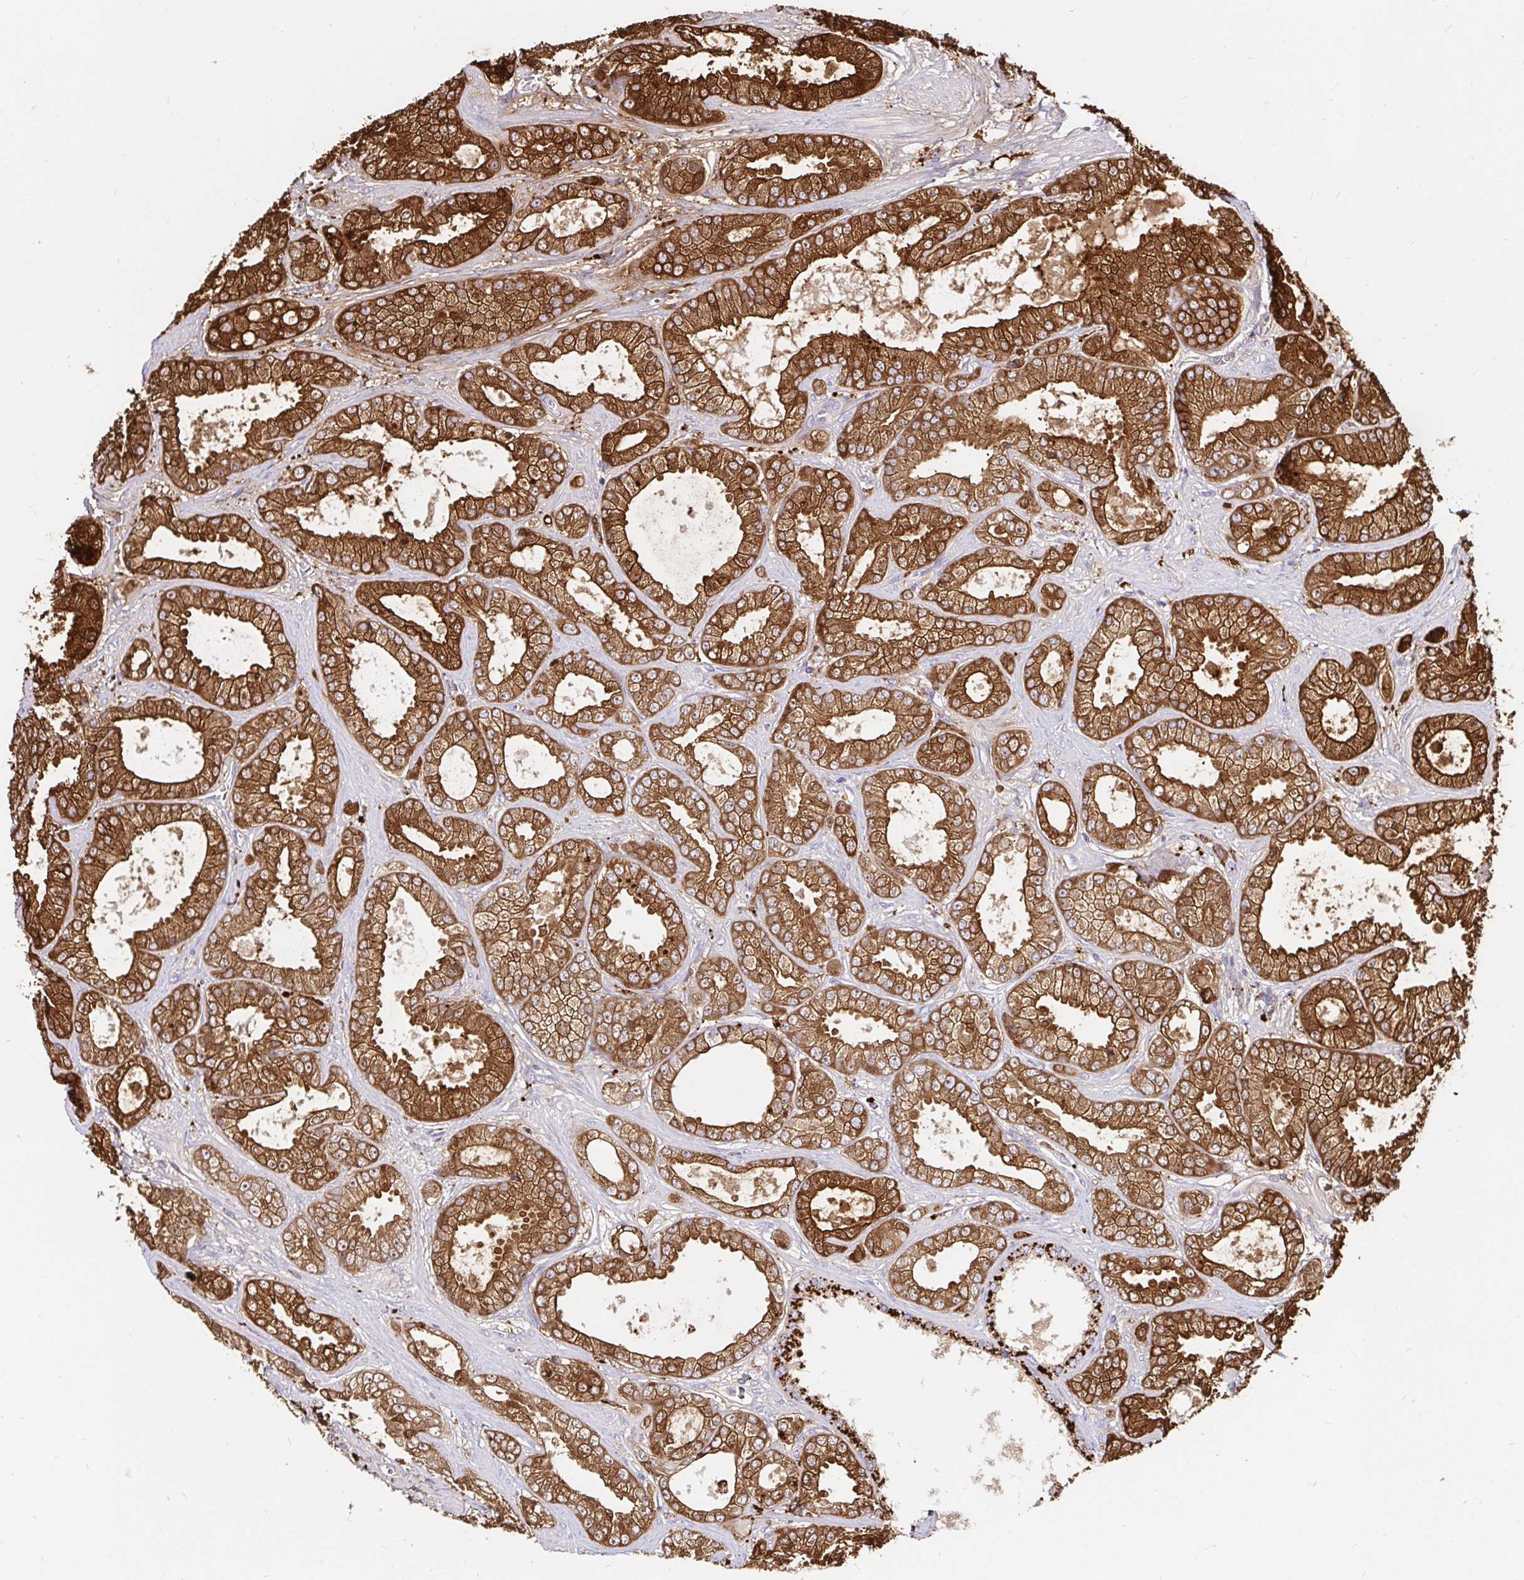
{"staining": {"intensity": "strong", "quantity": ">75%", "location": "cytoplasmic/membranous"}, "tissue": "prostate cancer", "cell_type": "Tumor cells", "image_type": "cancer", "snomed": [{"axis": "morphology", "description": "Adenocarcinoma, High grade"}, {"axis": "topography", "description": "Prostate"}], "caption": "Immunohistochemical staining of high-grade adenocarcinoma (prostate) exhibits strong cytoplasmic/membranous protein staining in about >75% of tumor cells.", "gene": "FUCA1", "patient": {"sex": "male", "age": 67}}